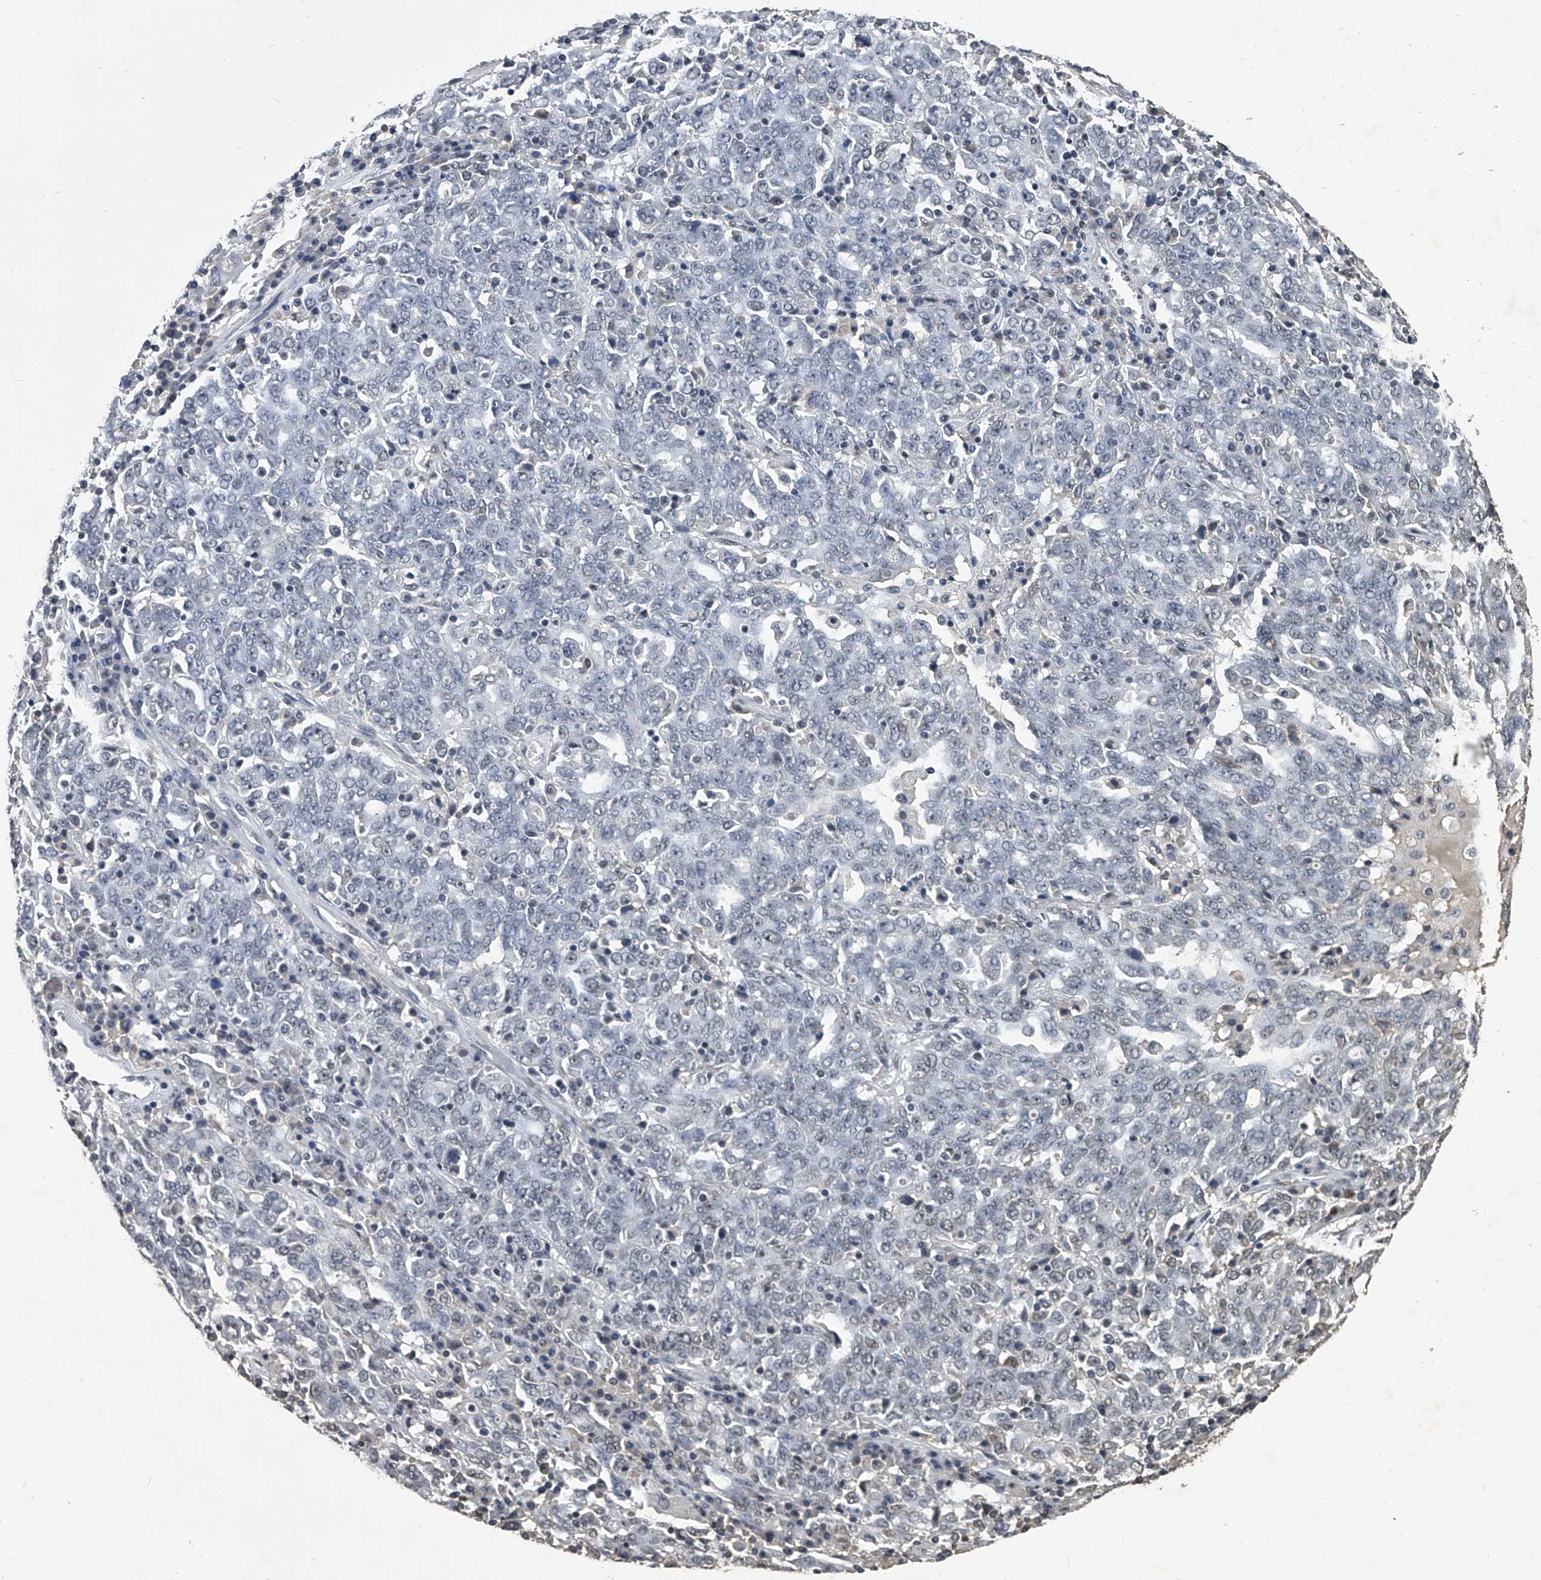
{"staining": {"intensity": "negative", "quantity": "none", "location": "none"}, "tissue": "ovarian cancer", "cell_type": "Tumor cells", "image_type": "cancer", "snomed": [{"axis": "morphology", "description": "Carcinoma, endometroid"}, {"axis": "topography", "description": "Ovary"}], "caption": "The micrograph demonstrates no significant positivity in tumor cells of ovarian cancer (endometroid carcinoma).", "gene": "MATR3", "patient": {"sex": "female", "age": 62}}